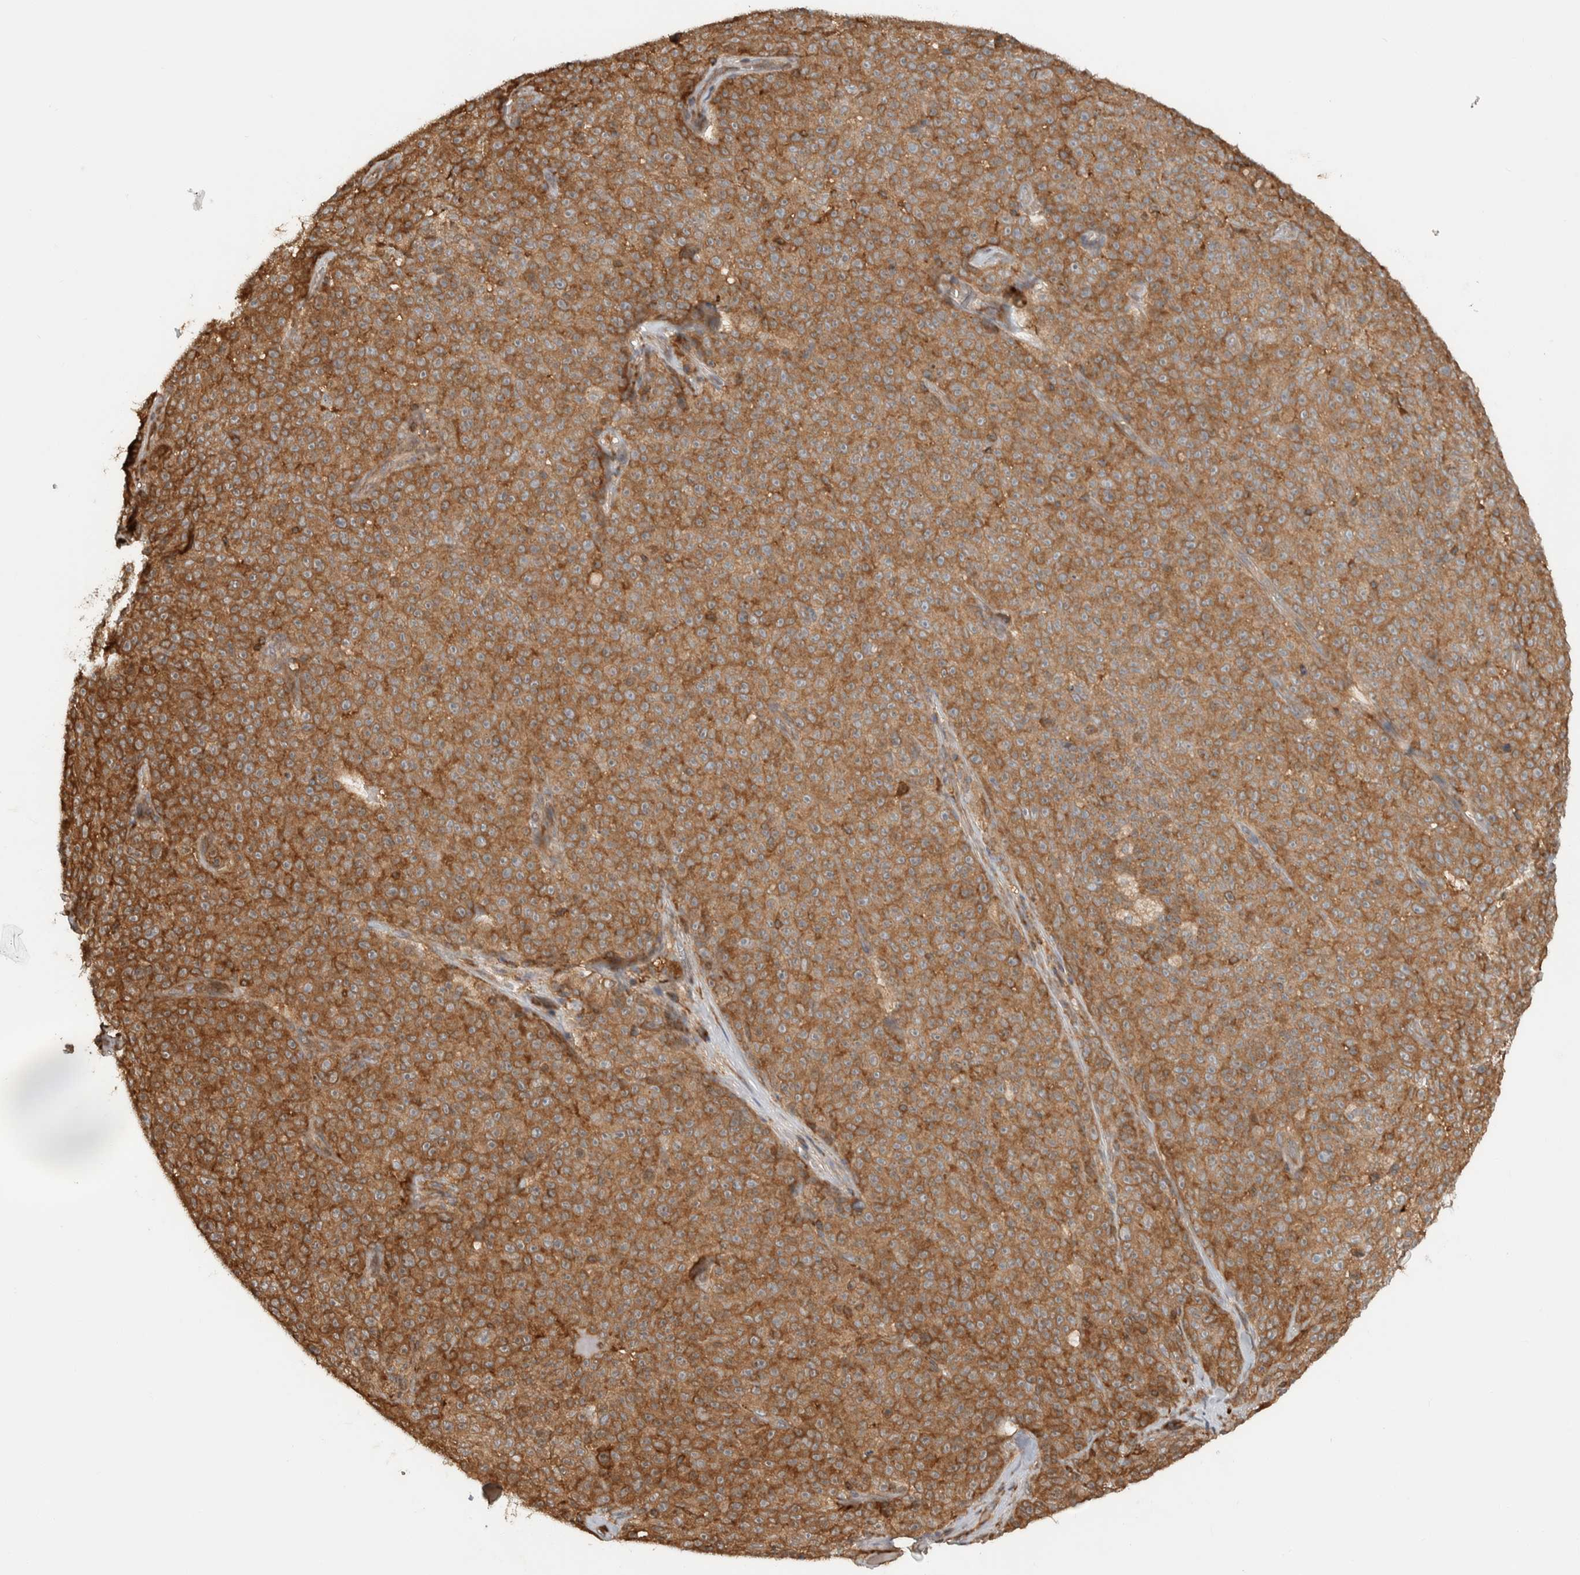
{"staining": {"intensity": "moderate", "quantity": ">75%", "location": "cytoplasmic/membranous"}, "tissue": "melanoma", "cell_type": "Tumor cells", "image_type": "cancer", "snomed": [{"axis": "morphology", "description": "Malignant melanoma, NOS"}, {"axis": "topography", "description": "Skin"}], "caption": "Protein staining by immunohistochemistry exhibits moderate cytoplasmic/membranous positivity in about >75% of tumor cells in melanoma.", "gene": "CNTROB", "patient": {"sex": "female", "age": 82}}